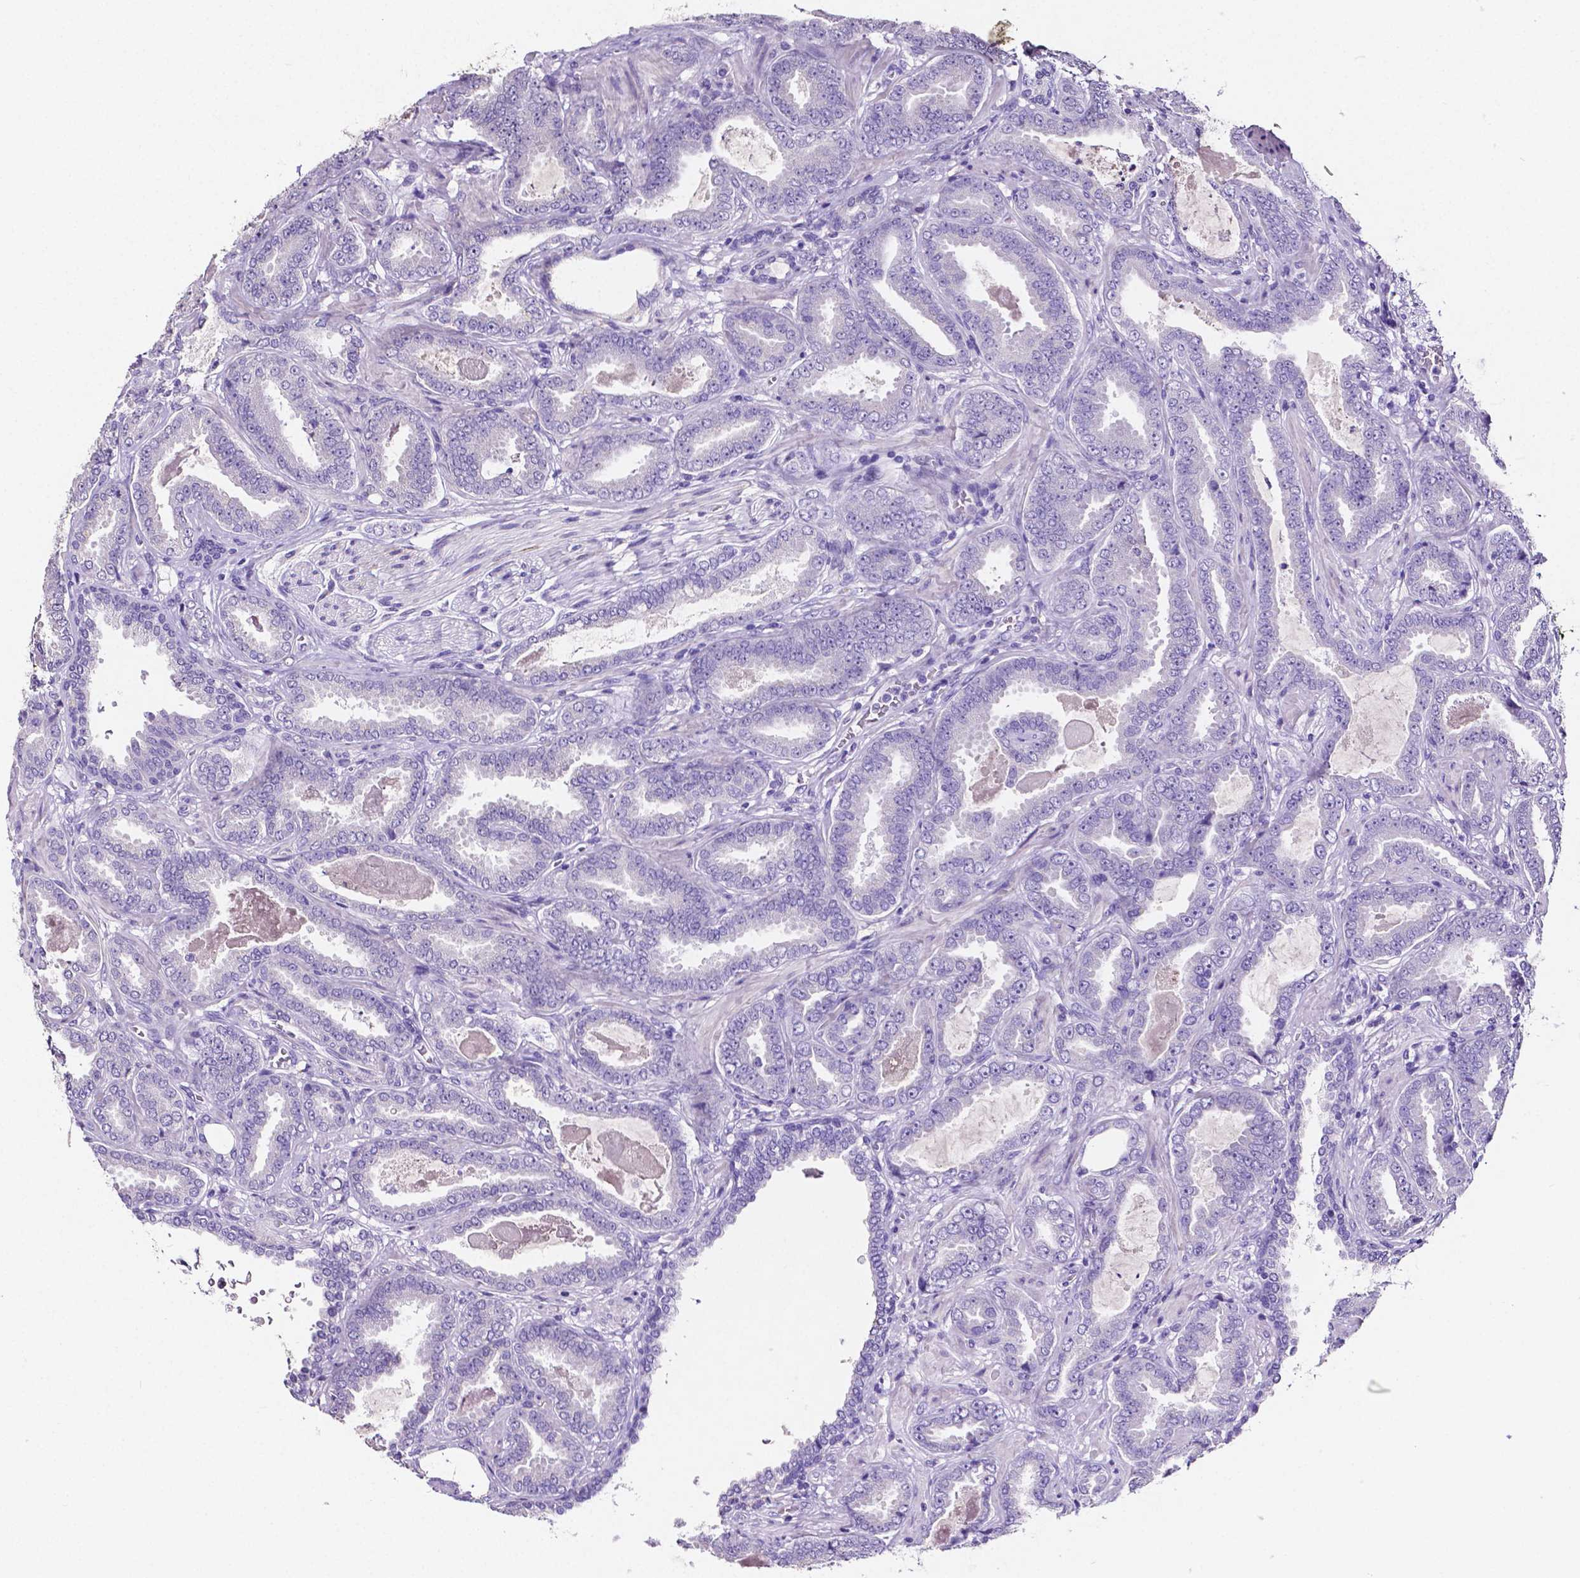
{"staining": {"intensity": "negative", "quantity": "none", "location": "none"}, "tissue": "prostate cancer", "cell_type": "Tumor cells", "image_type": "cancer", "snomed": [{"axis": "morphology", "description": "Adenocarcinoma, NOS"}, {"axis": "topography", "description": "Prostate"}], "caption": "A high-resolution micrograph shows immunohistochemistry (IHC) staining of adenocarcinoma (prostate), which shows no significant expression in tumor cells.", "gene": "SLC22A2", "patient": {"sex": "male", "age": 64}}